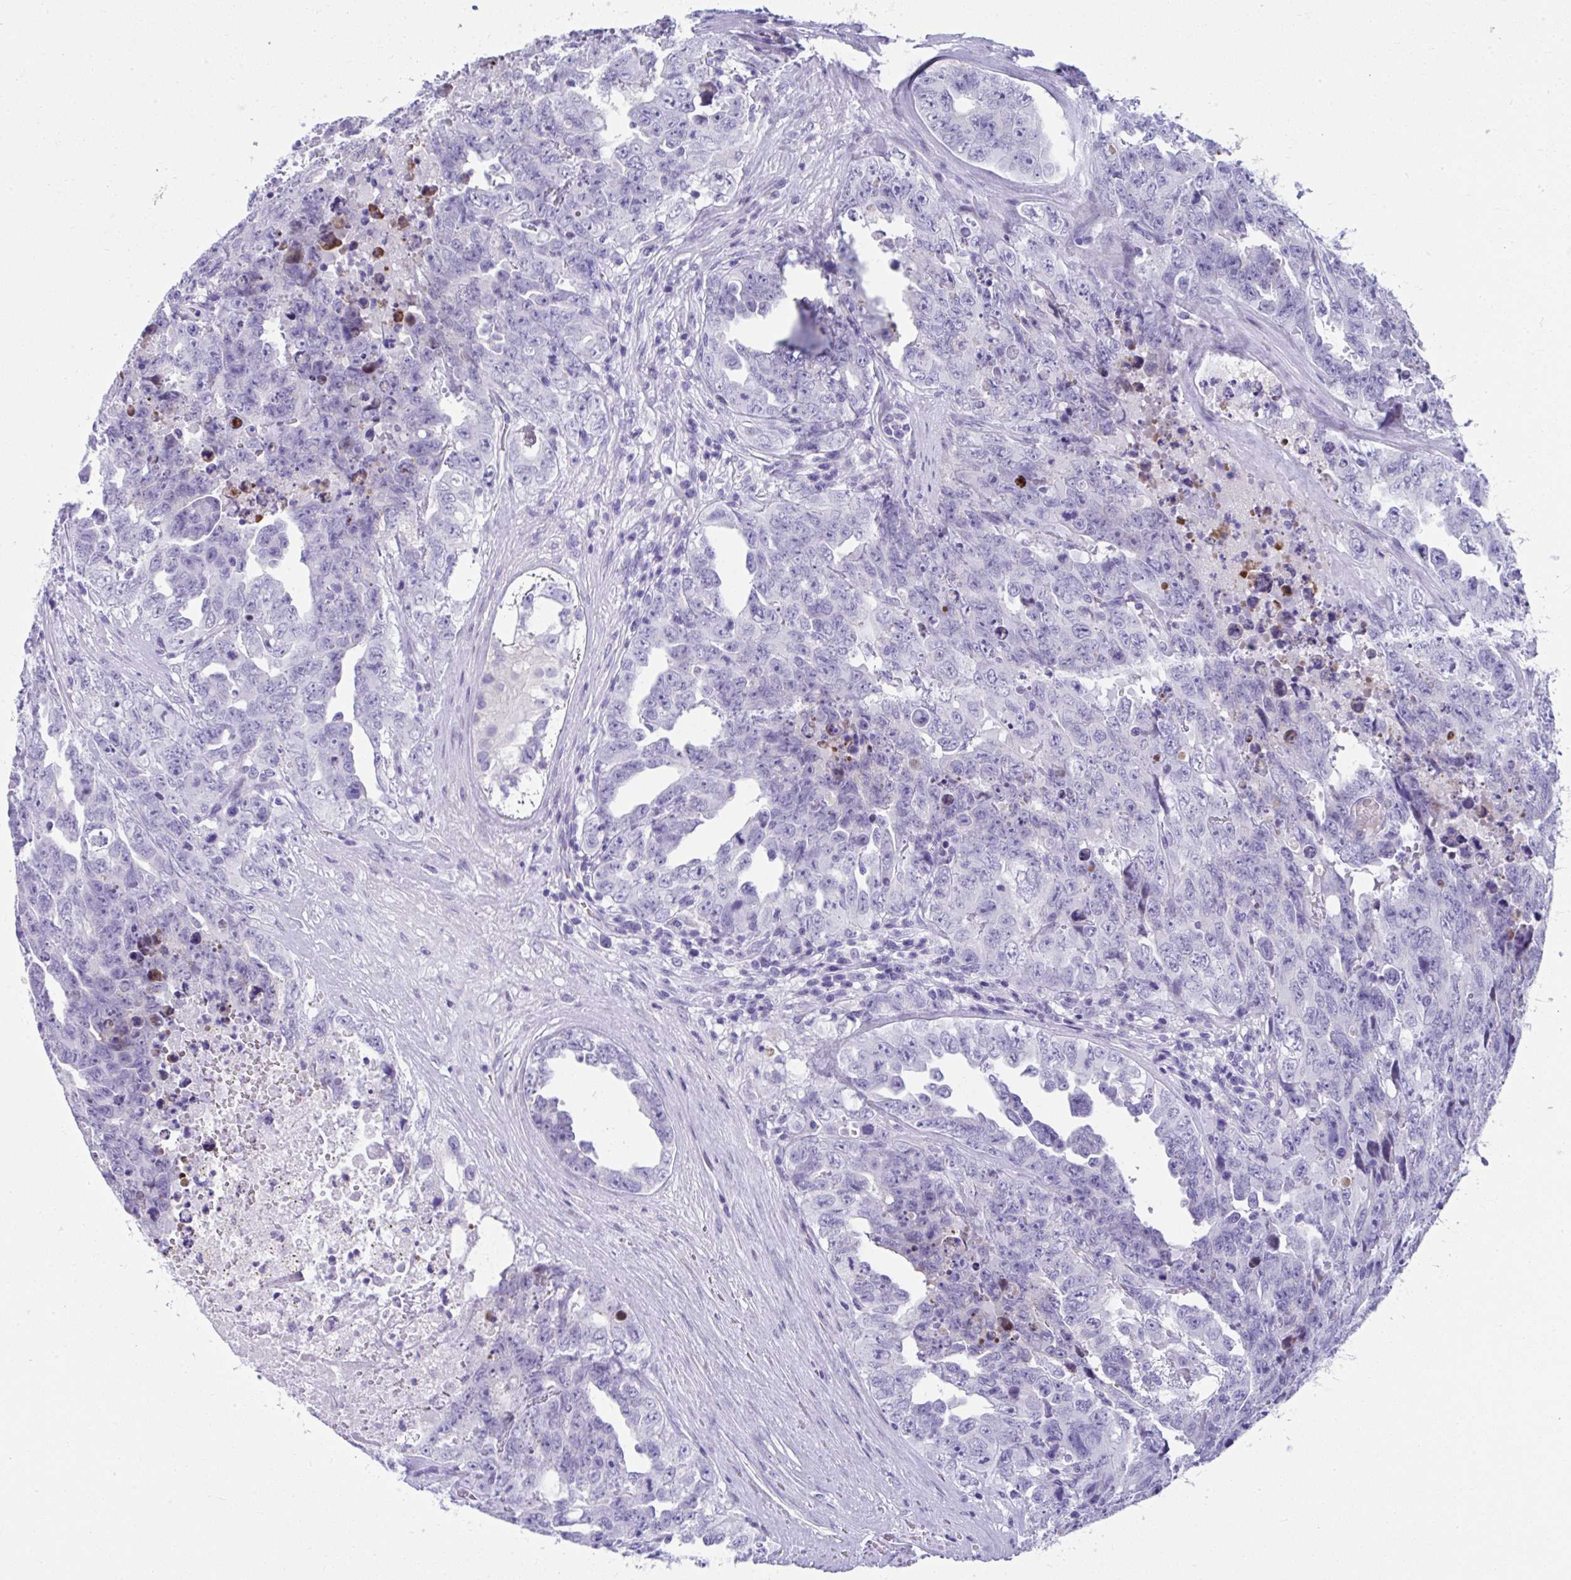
{"staining": {"intensity": "negative", "quantity": "none", "location": "none"}, "tissue": "testis cancer", "cell_type": "Tumor cells", "image_type": "cancer", "snomed": [{"axis": "morphology", "description": "Carcinoma, Embryonal, NOS"}, {"axis": "topography", "description": "Testis"}], "caption": "Human testis embryonal carcinoma stained for a protein using immunohistochemistry (IHC) shows no staining in tumor cells.", "gene": "ISL1", "patient": {"sex": "male", "age": 24}}